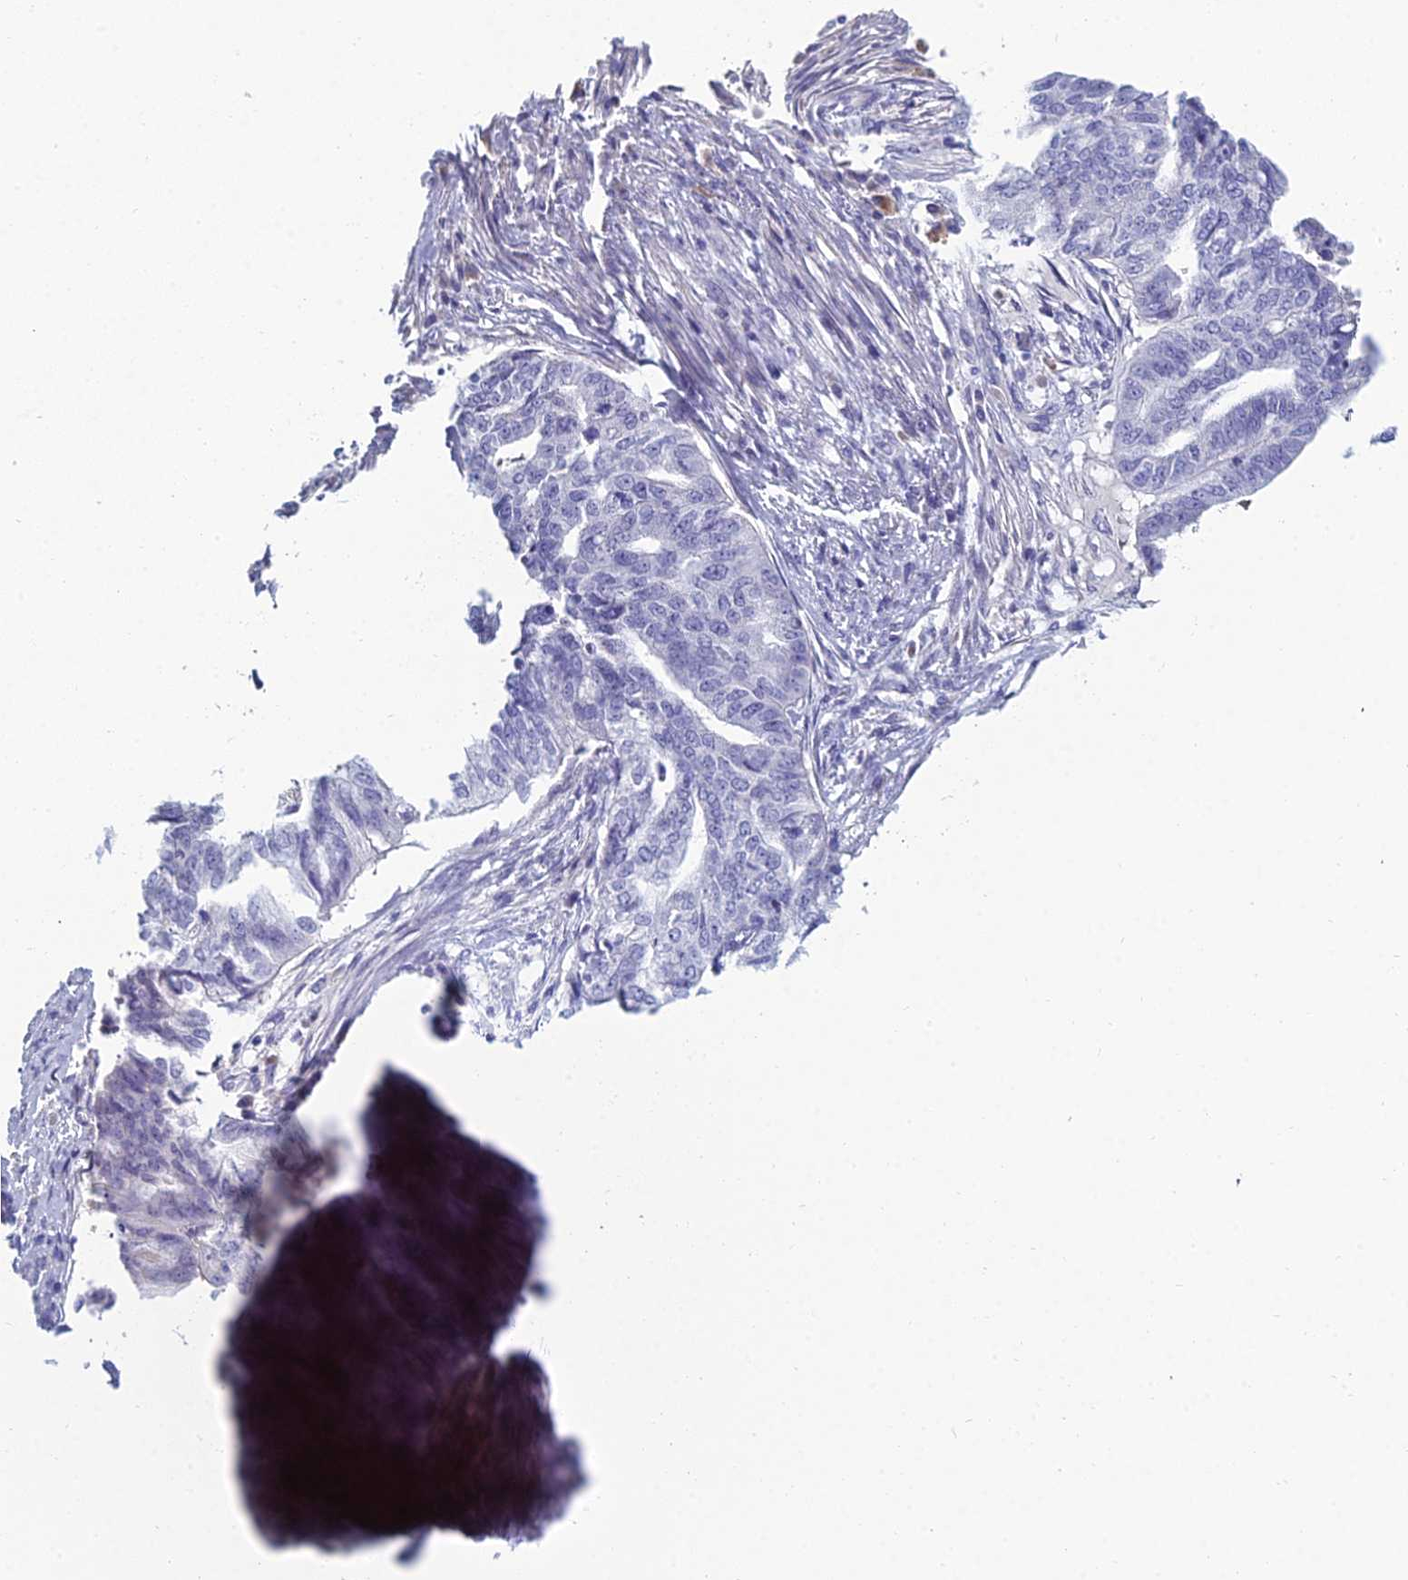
{"staining": {"intensity": "negative", "quantity": "none", "location": "none"}, "tissue": "endometrial cancer", "cell_type": "Tumor cells", "image_type": "cancer", "snomed": [{"axis": "morphology", "description": "Adenocarcinoma, NOS"}, {"axis": "topography", "description": "Endometrium"}], "caption": "Protein analysis of adenocarcinoma (endometrial) demonstrates no significant staining in tumor cells. (Stains: DAB (3,3'-diaminobenzidine) immunohistochemistry with hematoxylin counter stain, Microscopy: brightfield microscopy at high magnification).", "gene": "MUC13", "patient": {"sex": "female", "age": 79}}